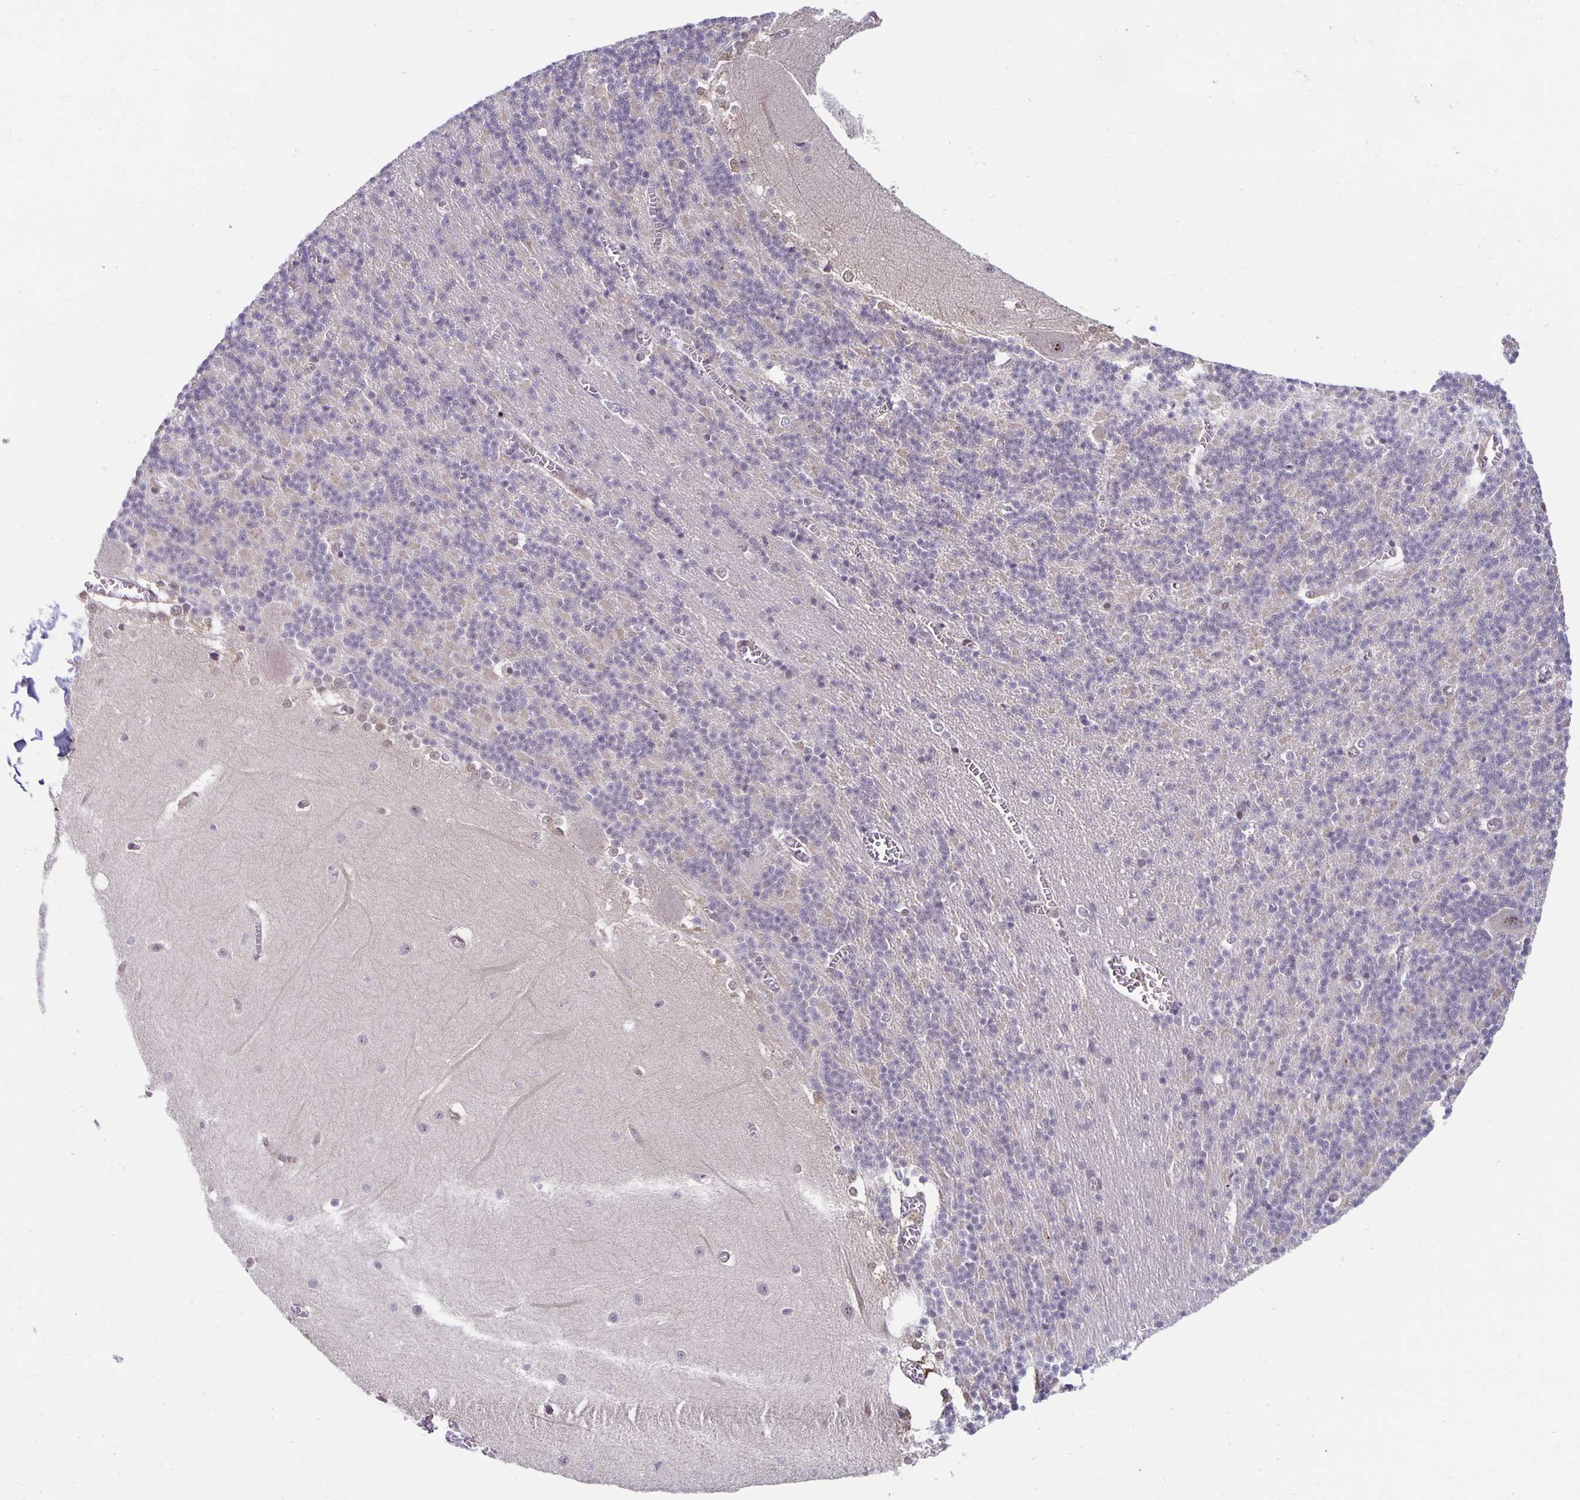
{"staining": {"intensity": "negative", "quantity": "none", "location": "none"}, "tissue": "cerebellum", "cell_type": "Cells in granular layer", "image_type": "normal", "snomed": [{"axis": "morphology", "description": "Normal tissue, NOS"}, {"axis": "topography", "description": "Cerebellum"}], "caption": "This image is of normal cerebellum stained with immunohistochemistry (IHC) to label a protein in brown with the nuclei are counter-stained blue. There is no positivity in cells in granular layer. (Brightfield microscopy of DAB (3,3'-diaminobenzidine) immunohistochemistry at high magnification).", "gene": "EXOC6B", "patient": {"sex": "male", "age": 37}}